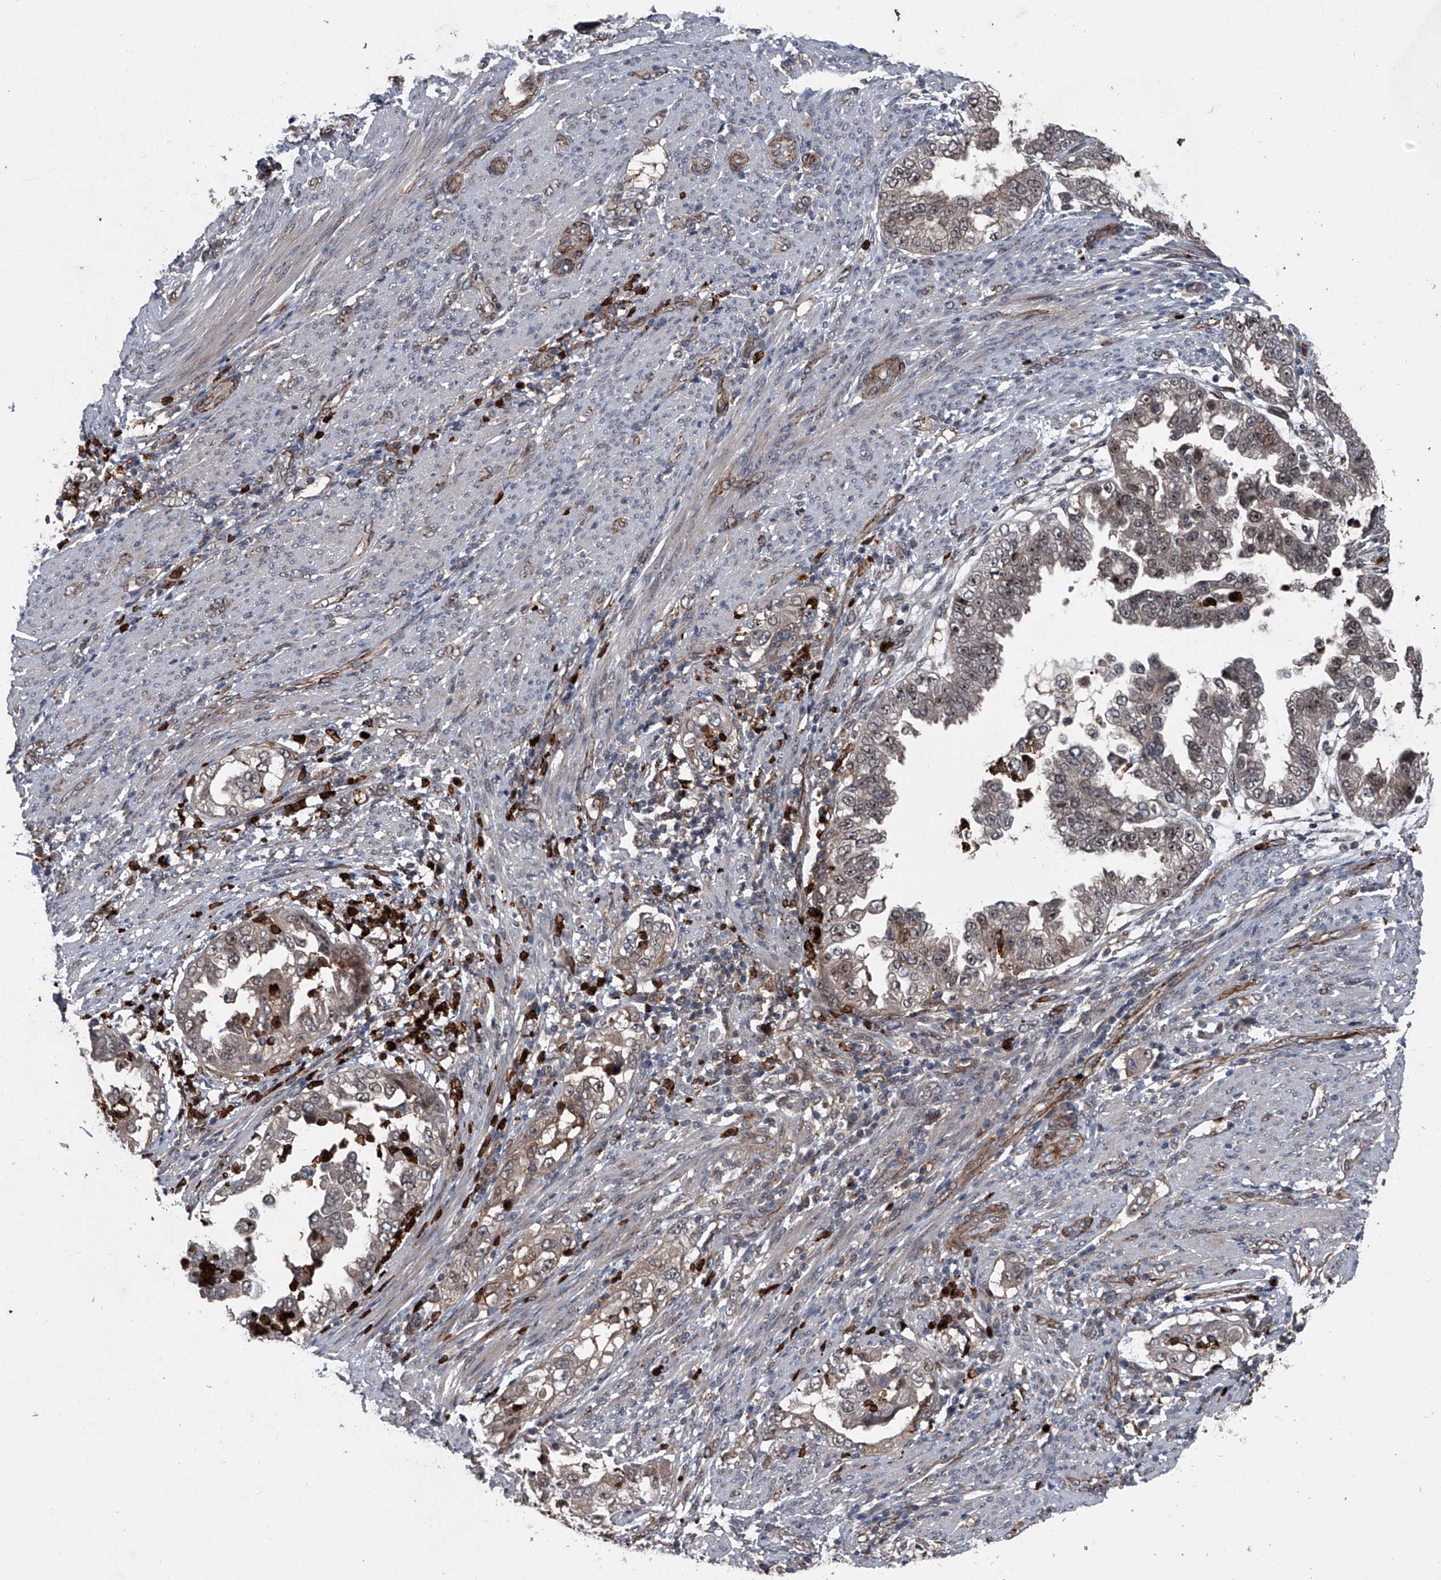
{"staining": {"intensity": "weak", "quantity": ">75%", "location": "cytoplasmic/membranous,nuclear"}, "tissue": "endometrial cancer", "cell_type": "Tumor cells", "image_type": "cancer", "snomed": [{"axis": "morphology", "description": "Adenocarcinoma, NOS"}, {"axis": "topography", "description": "Endometrium"}], "caption": "A histopathology image of human endometrial adenocarcinoma stained for a protein demonstrates weak cytoplasmic/membranous and nuclear brown staining in tumor cells.", "gene": "MAPKAP1", "patient": {"sex": "female", "age": 85}}